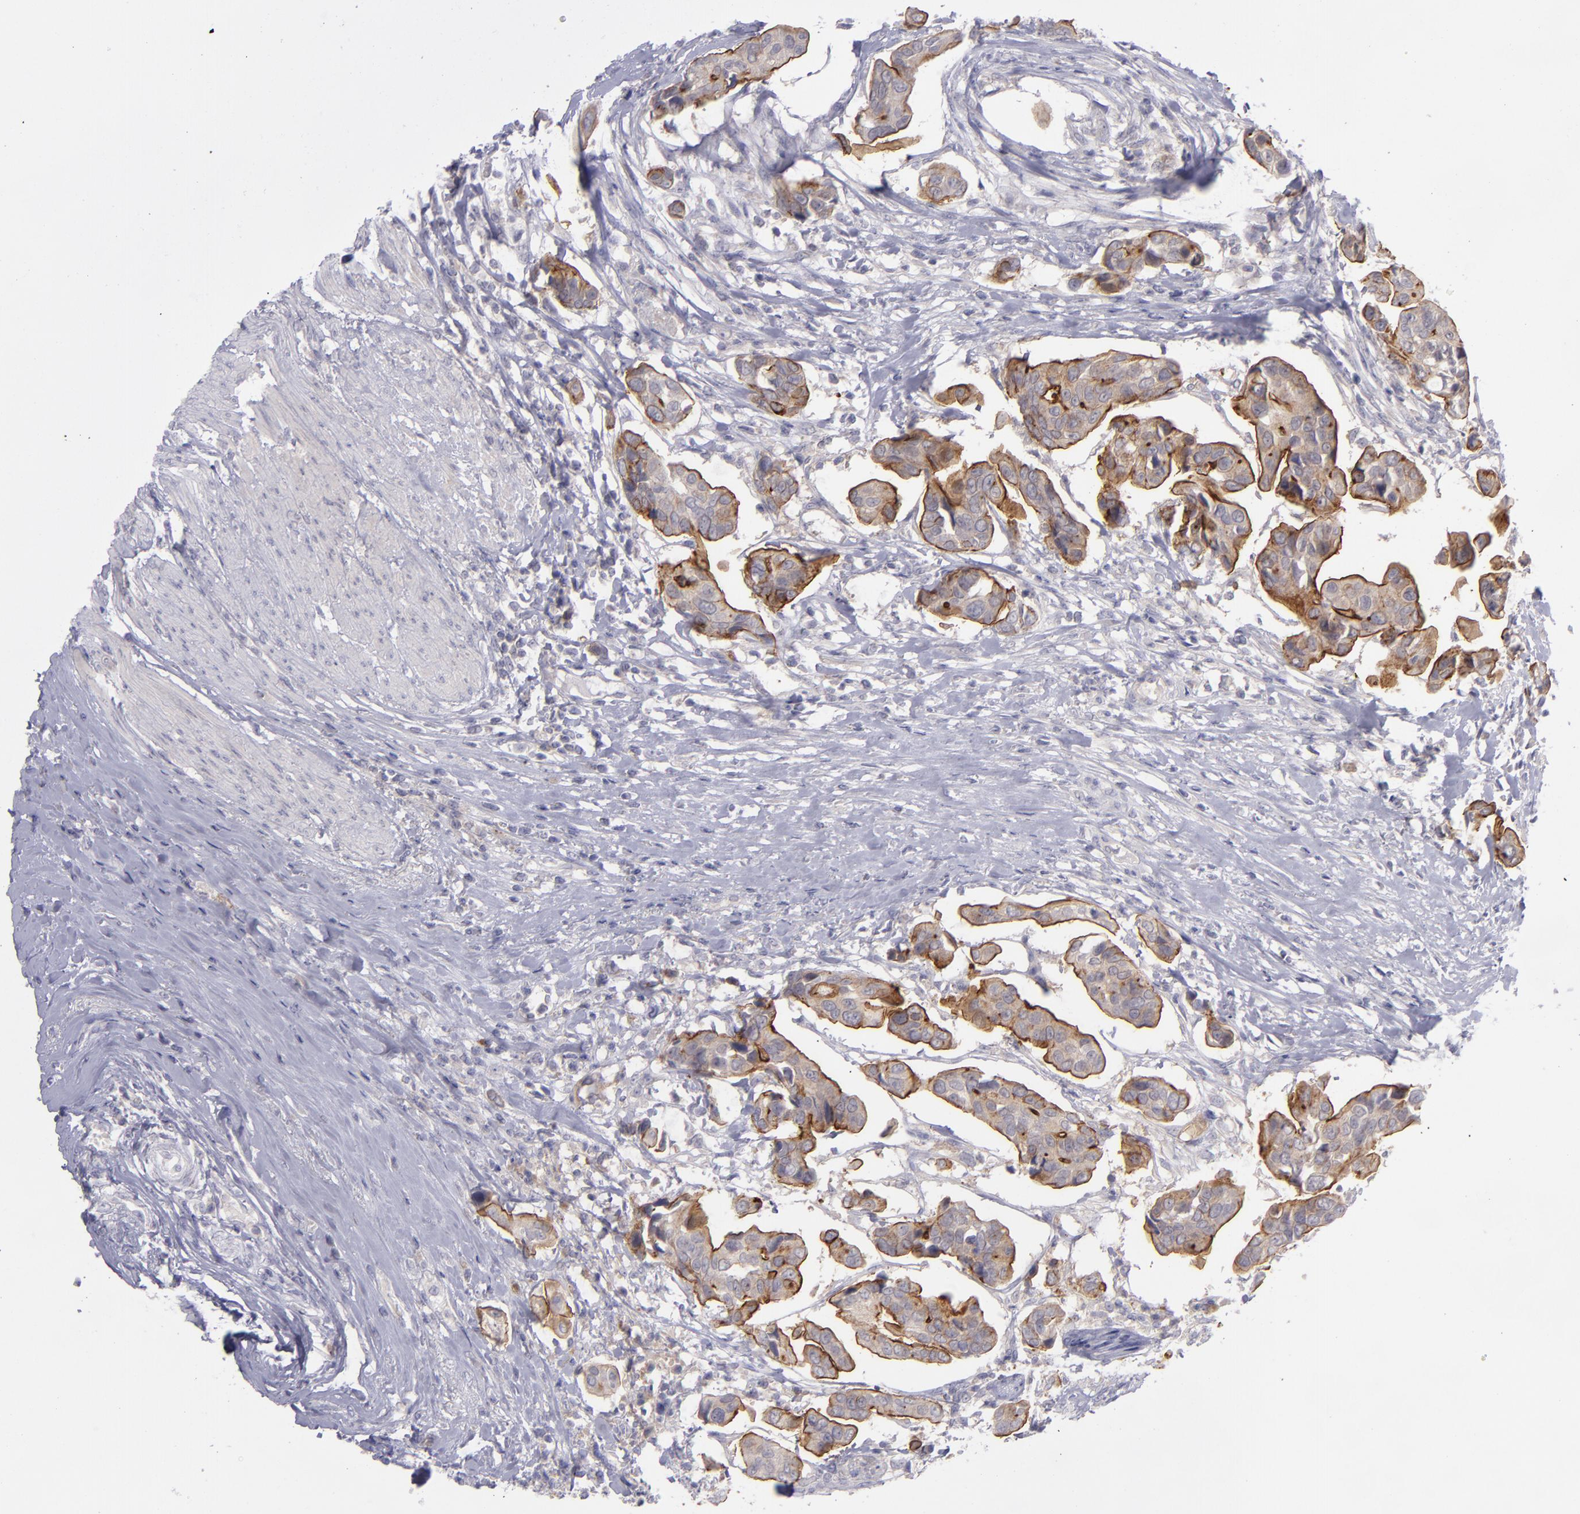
{"staining": {"intensity": "moderate", "quantity": ">75%", "location": "cytoplasmic/membranous"}, "tissue": "urothelial cancer", "cell_type": "Tumor cells", "image_type": "cancer", "snomed": [{"axis": "morphology", "description": "Adenocarcinoma, NOS"}, {"axis": "topography", "description": "Urinary bladder"}], "caption": "IHC micrograph of human adenocarcinoma stained for a protein (brown), which exhibits medium levels of moderate cytoplasmic/membranous positivity in about >75% of tumor cells.", "gene": "EVPL", "patient": {"sex": "male", "age": 61}}